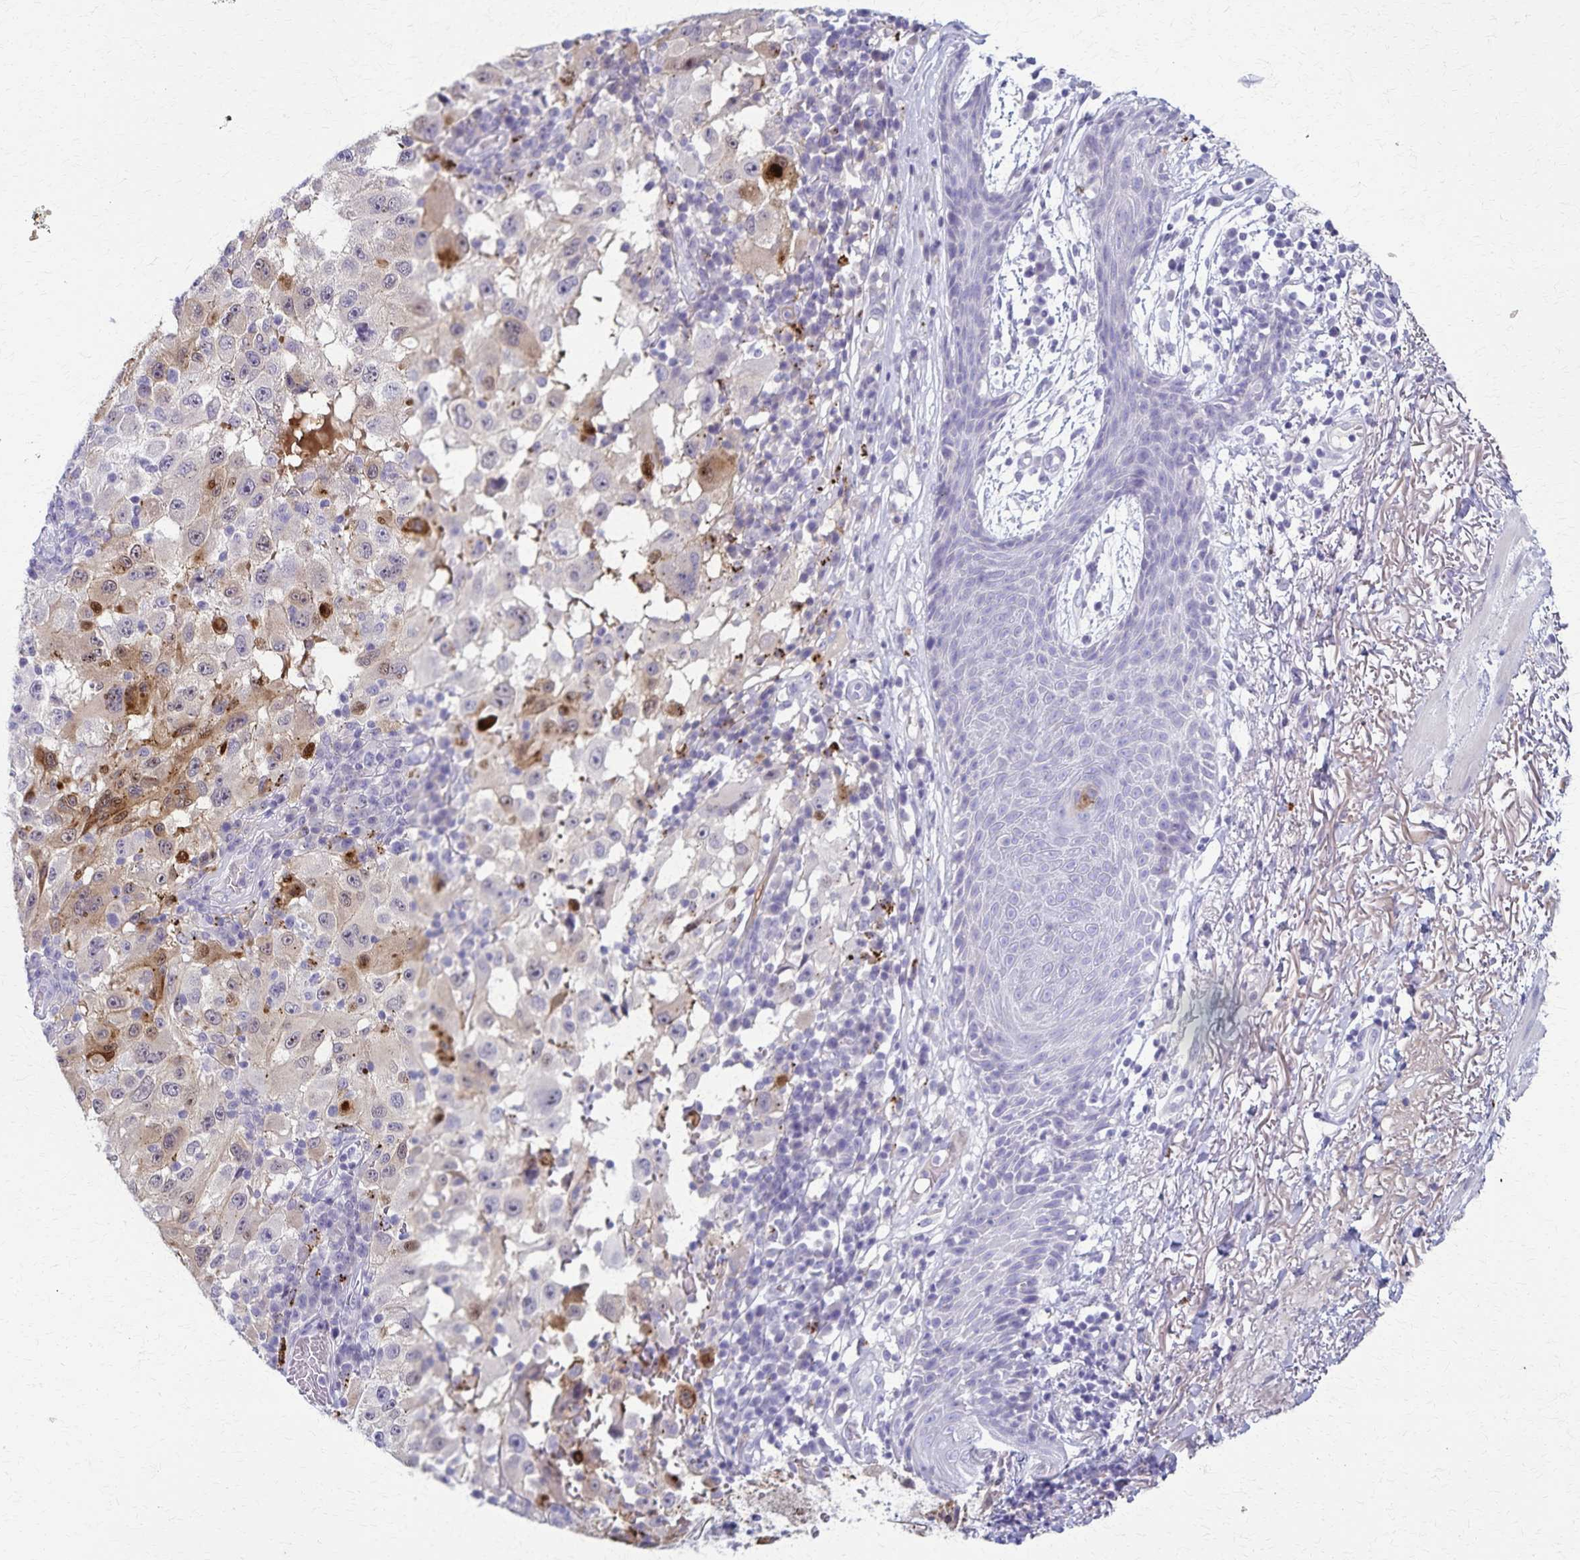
{"staining": {"intensity": "moderate", "quantity": "<25%", "location": "cytoplasmic/membranous"}, "tissue": "melanoma", "cell_type": "Tumor cells", "image_type": "cancer", "snomed": [{"axis": "morphology", "description": "Malignant melanoma, NOS"}, {"axis": "topography", "description": "Skin"}], "caption": "Immunohistochemical staining of human malignant melanoma reveals moderate cytoplasmic/membranous protein positivity in about <25% of tumor cells. (DAB (3,3'-diaminobenzidine) = brown stain, brightfield microscopy at high magnification).", "gene": "TMEM60", "patient": {"sex": "female", "age": 71}}